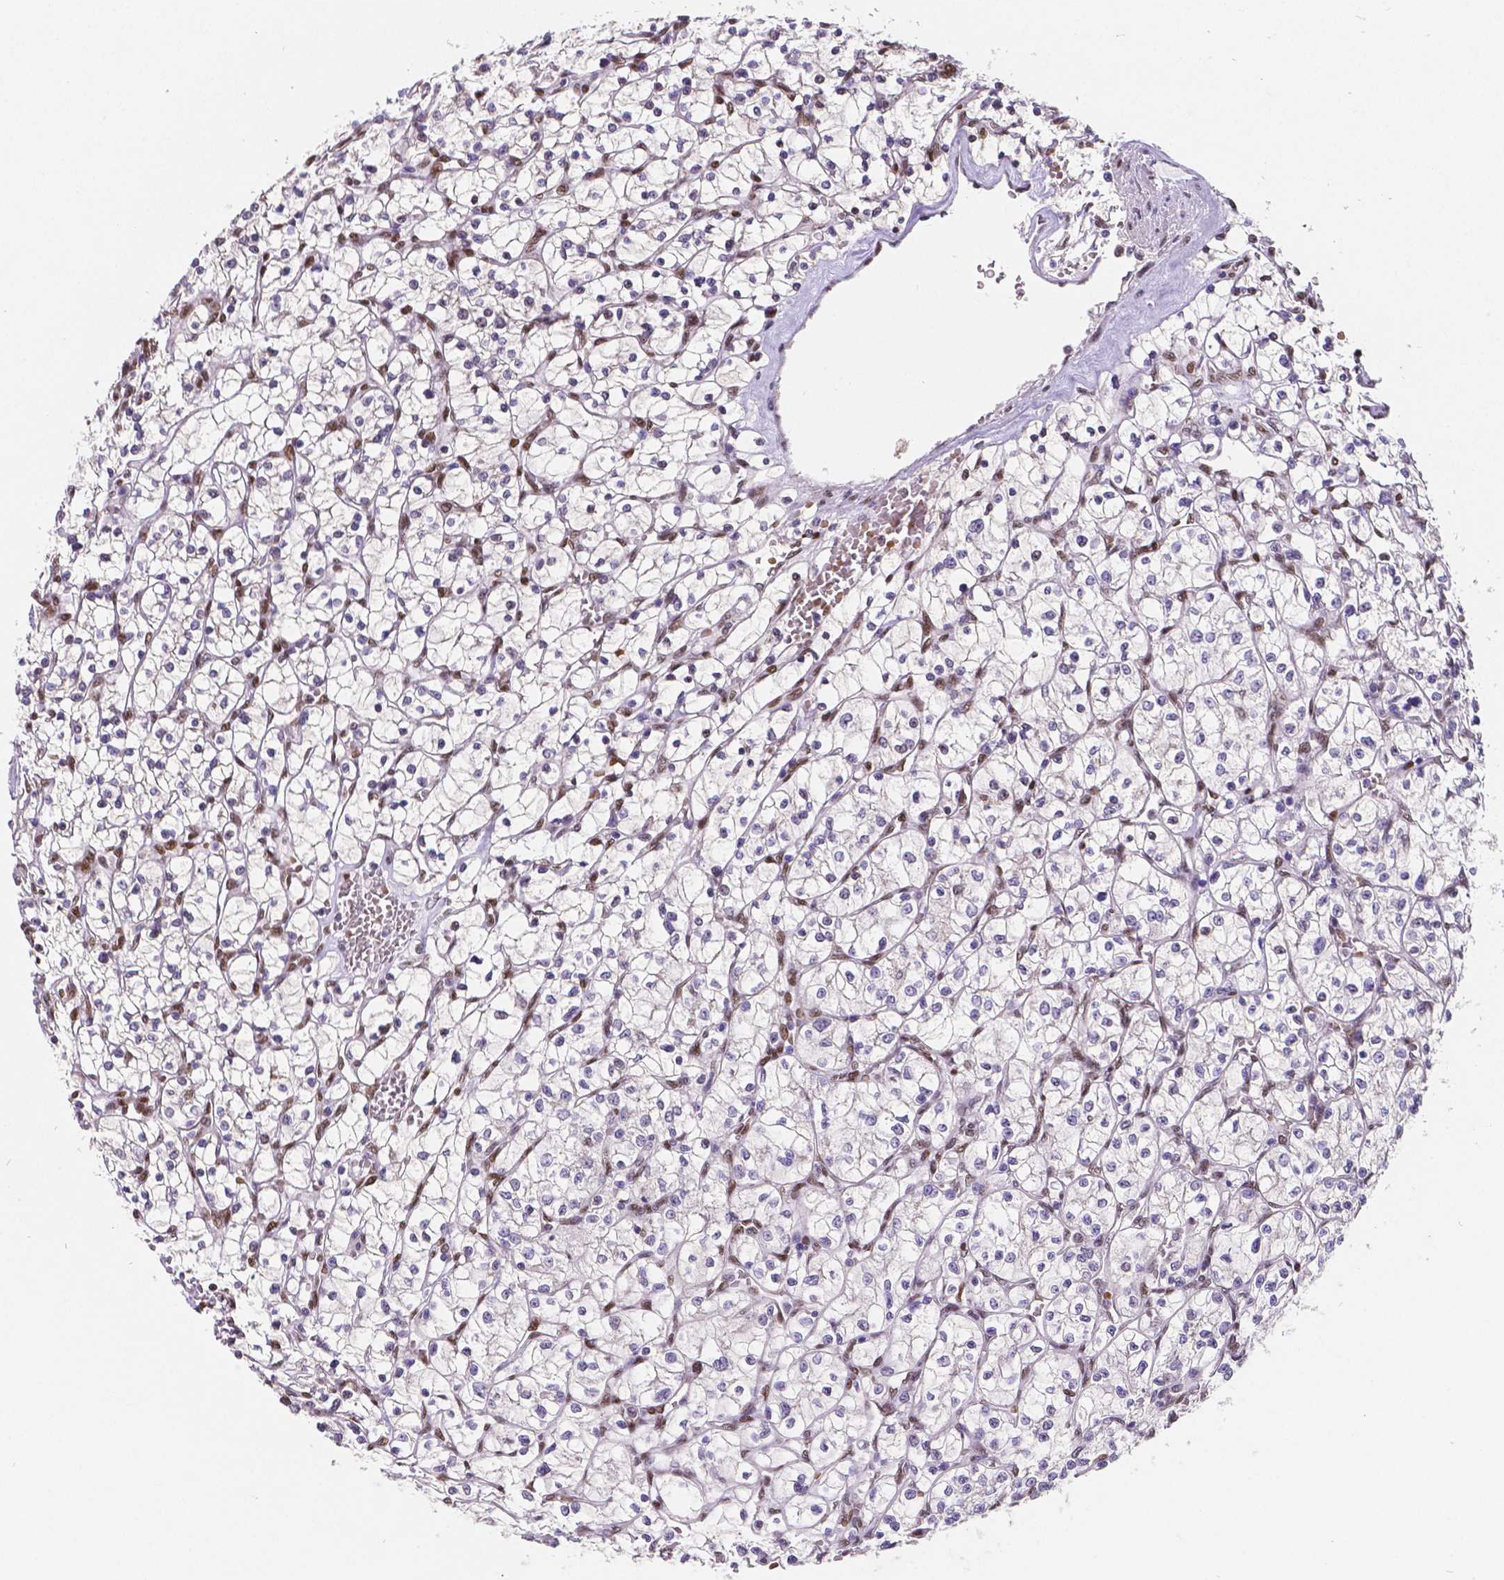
{"staining": {"intensity": "negative", "quantity": "none", "location": "none"}, "tissue": "renal cancer", "cell_type": "Tumor cells", "image_type": "cancer", "snomed": [{"axis": "morphology", "description": "Adenocarcinoma, NOS"}, {"axis": "topography", "description": "Kidney"}], "caption": "Immunohistochemical staining of human renal cancer (adenocarcinoma) exhibits no significant expression in tumor cells.", "gene": "MEF2C", "patient": {"sex": "female", "age": 64}}